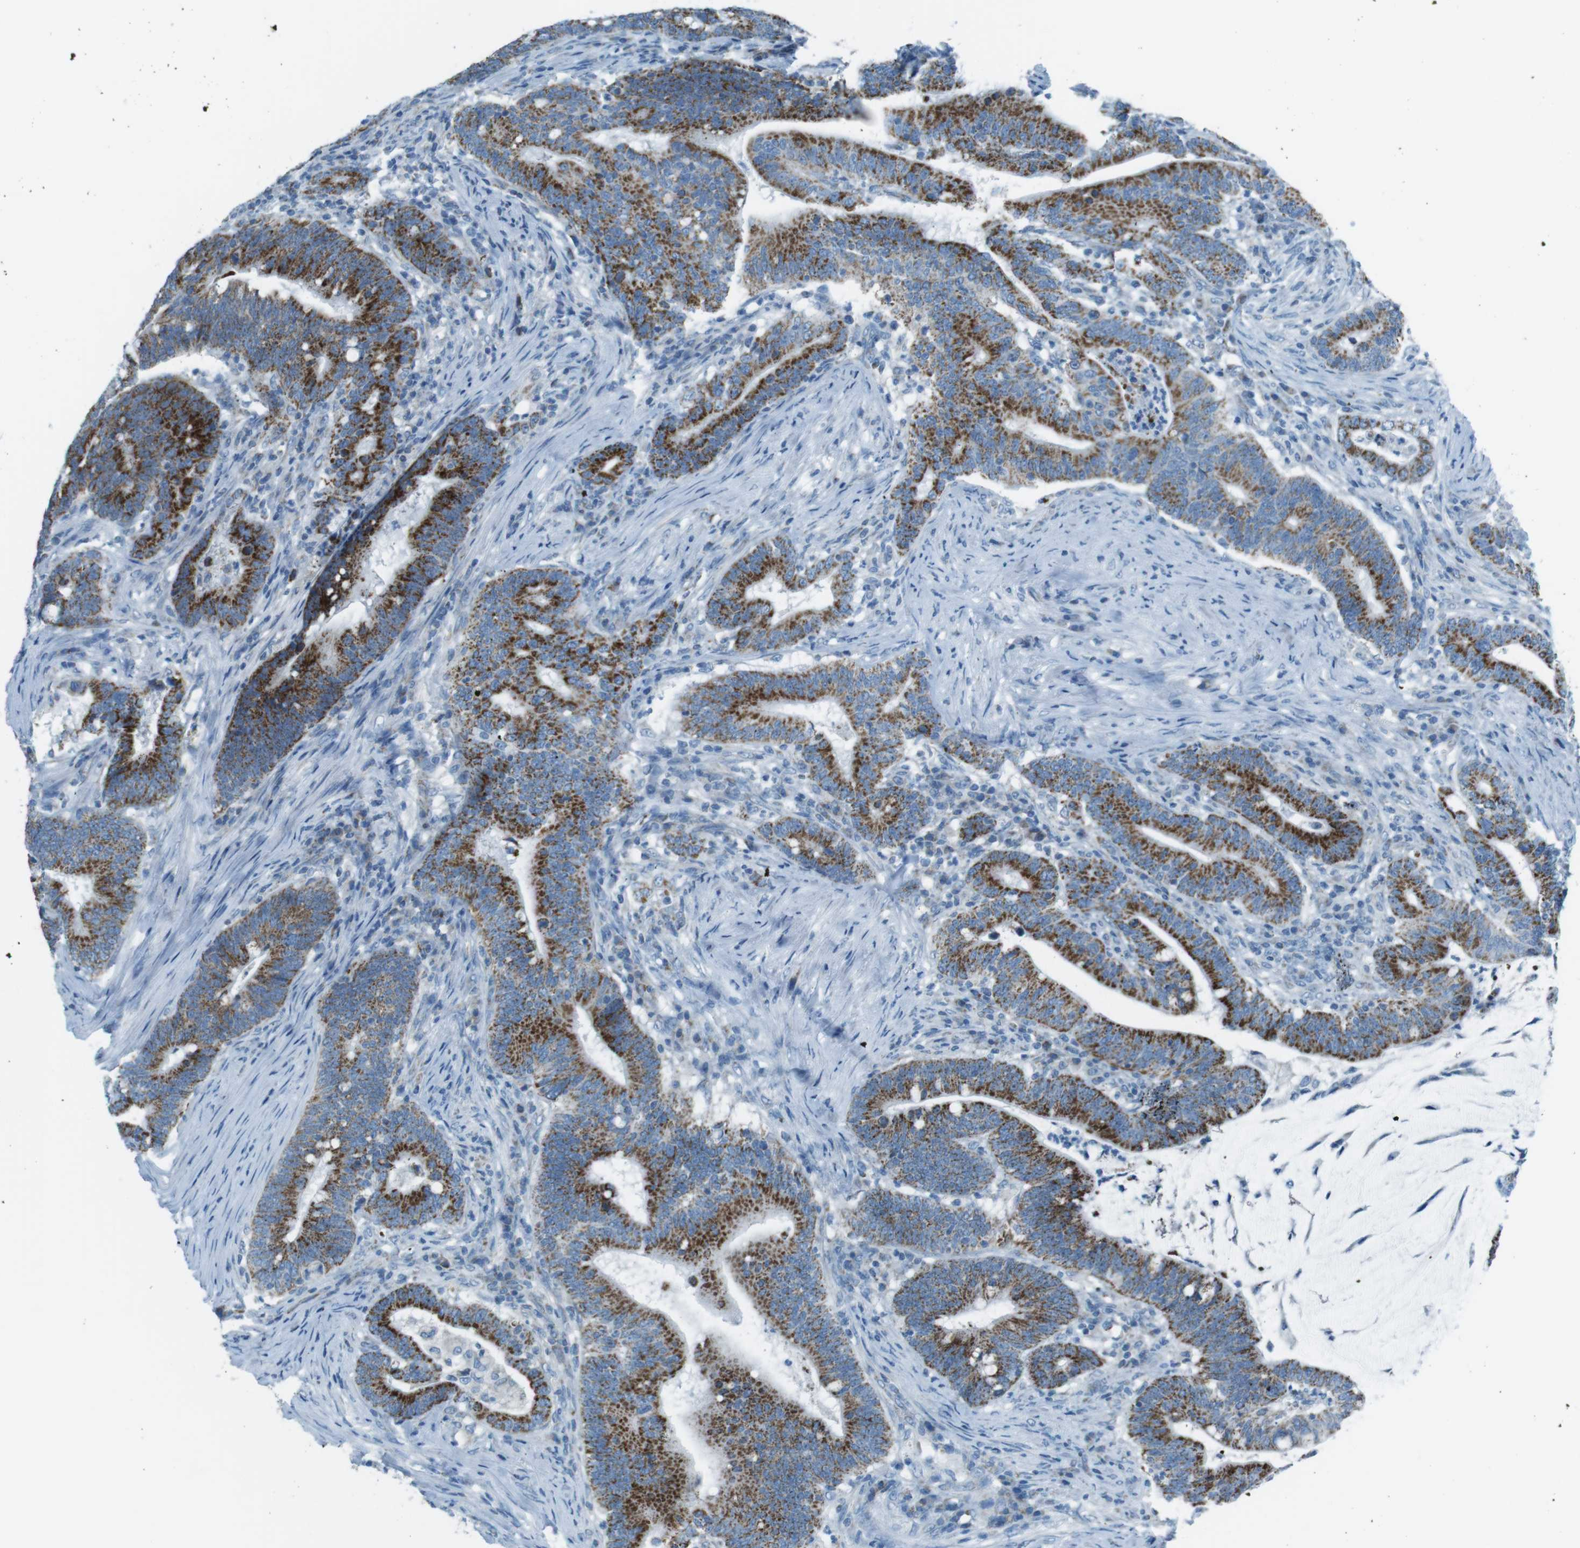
{"staining": {"intensity": "strong", "quantity": "25%-75%", "location": "cytoplasmic/membranous"}, "tissue": "colorectal cancer", "cell_type": "Tumor cells", "image_type": "cancer", "snomed": [{"axis": "morphology", "description": "Normal tissue, NOS"}, {"axis": "morphology", "description": "Adenocarcinoma, NOS"}, {"axis": "topography", "description": "Colon"}], "caption": "Protein expression analysis of human adenocarcinoma (colorectal) reveals strong cytoplasmic/membranous staining in approximately 25%-75% of tumor cells. (Stains: DAB in brown, nuclei in blue, Microscopy: brightfield microscopy at high magnification).", "gene": "DNAJA3", "patient": {"sex": "female", "age": 66}}